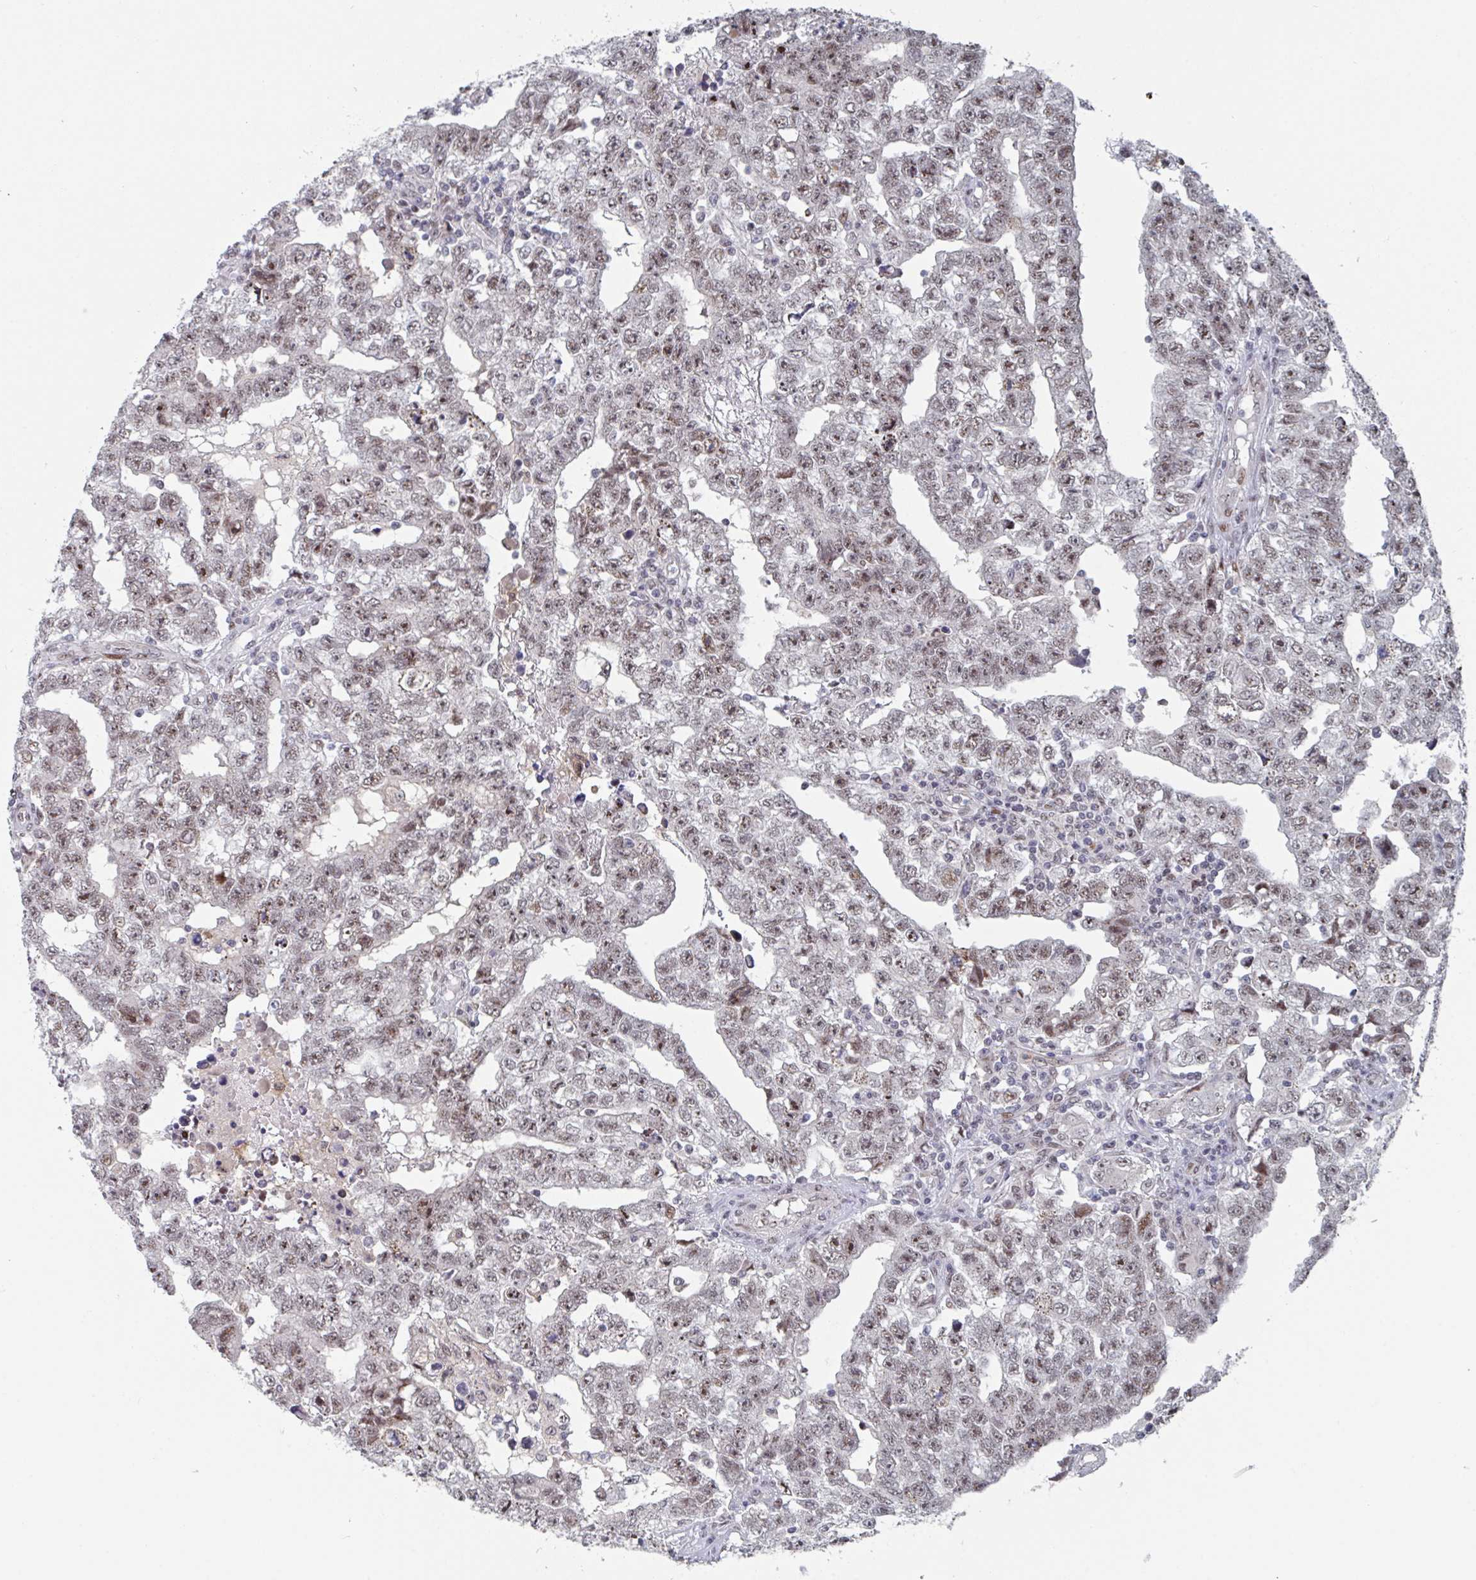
{"staining": {"intensity": "moderate", "quantity": ">75%", "location": "nuclear"}, "tissue": "testis cancer", "cell_type": "Tumor cells", "image_type": "cancer", "snomed": [{"axis": "morphology", "description": "Carcinoma, Embryonal, NOS"}, {"axis": "topography", "description": "Testis"}], "caption": "Testis cancer tissue displays moderate nuclear expression in about >75% of tumor cells, visualized by immunohistochemistry.", "gene": "RNF212", "patient": {"sex": "male", "age": 25}}